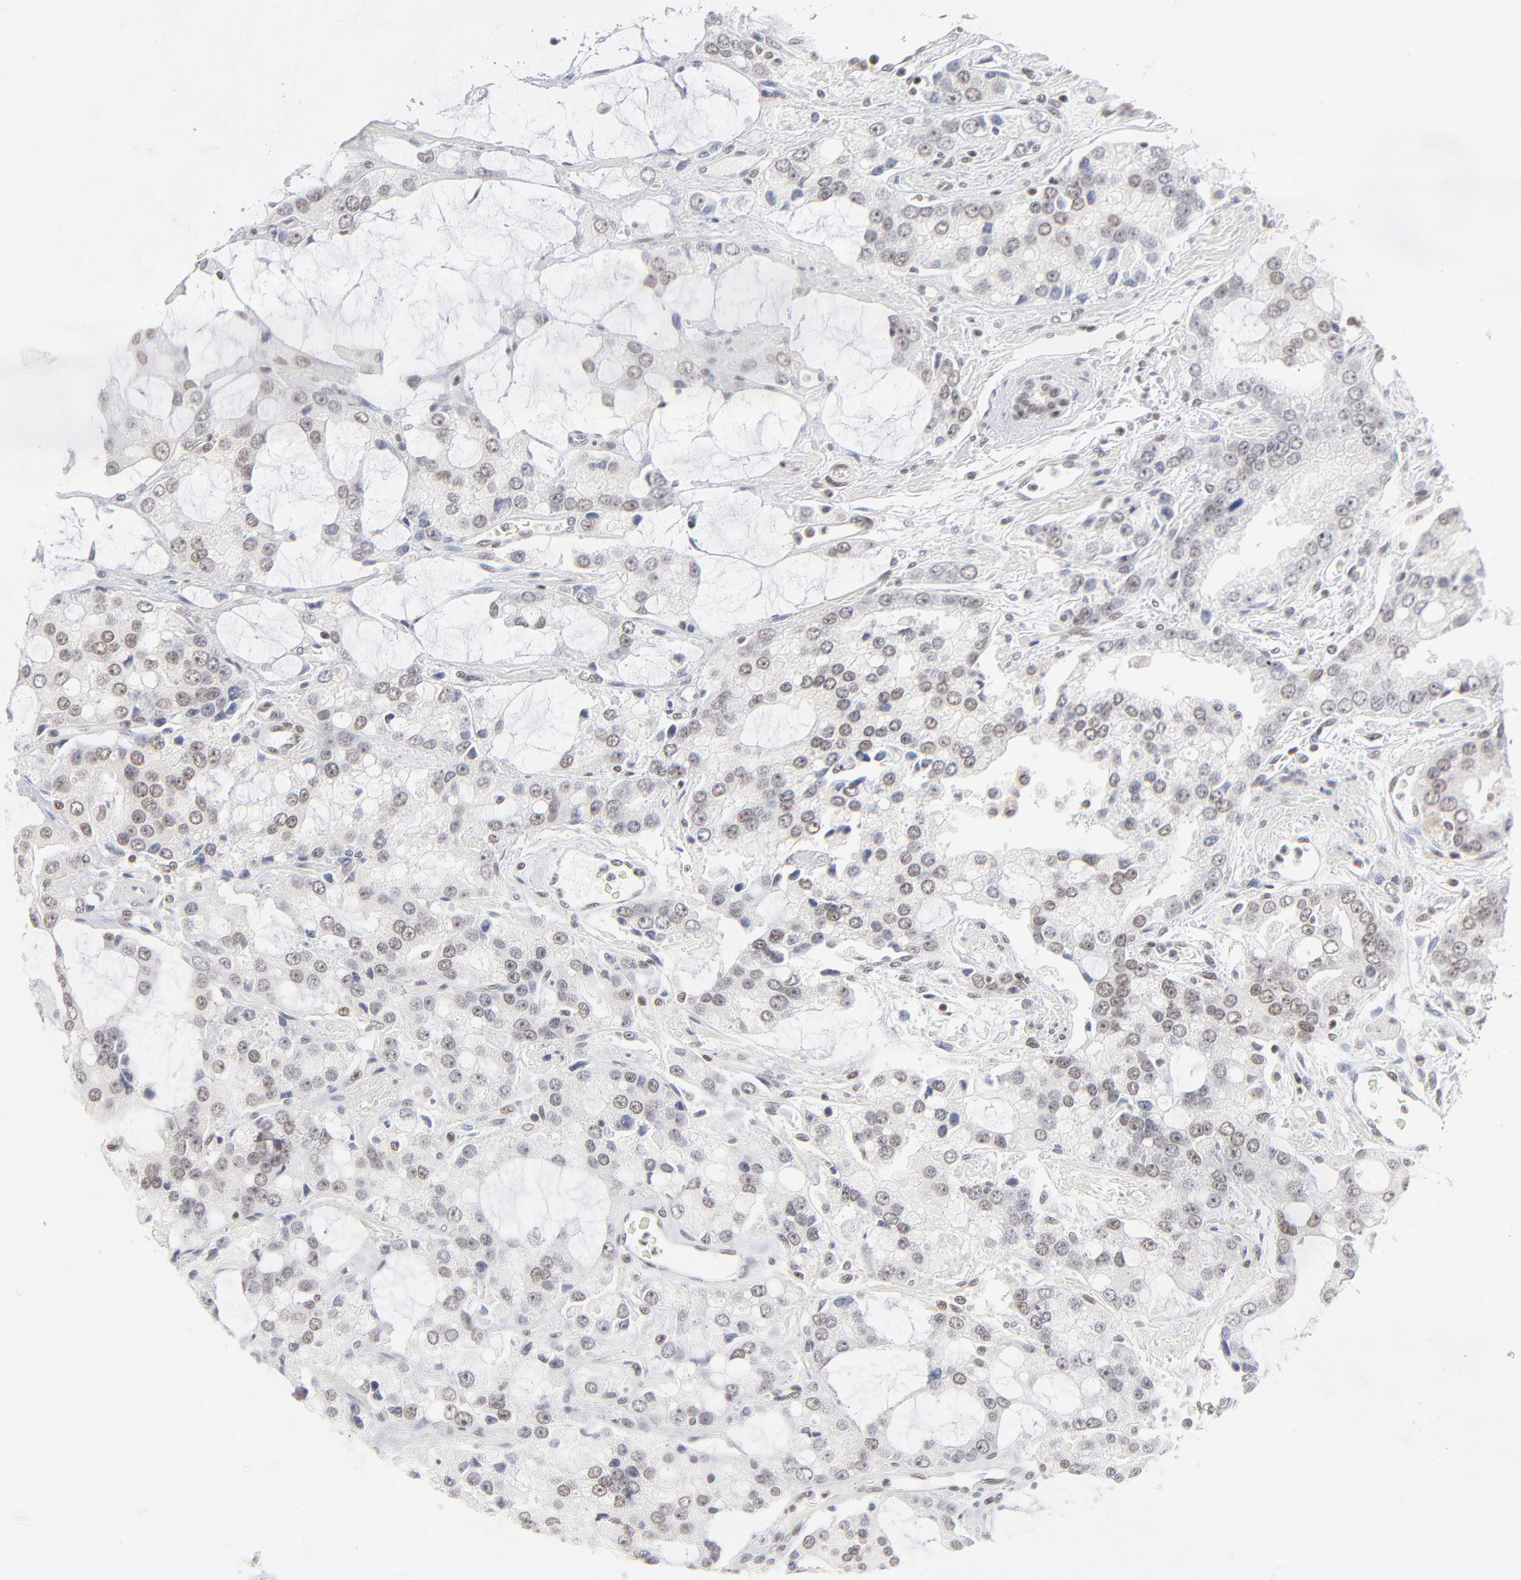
{"staining": {"intensity": "weak", "quantity": "25%-75%", "location": "nuclear"}, "tissue": "prostate cancer", "cell_type": "Tumor cells", "image_type": "cancer", "snomed": [{"axis": "morphology", "description": "Adenocarcinoma, High grade"}, {"axis": "topography", "description": "Prostate"}], "caption": "High-magnification brightfield microscopy of adenocarcinoma (high-grade) (prostate) stained with DAB (3,3'-diaminobenzidine) (brown) and counterstained with hematoxylin (blue). tumor cells exhibit weak nuclear expression is present in about25%-75% of cells. (brown staining indicates protein expression, while blue staining denotes nuclei).", "gene": "ZNF143", "patient": {"sex": "male", "age": 67}}